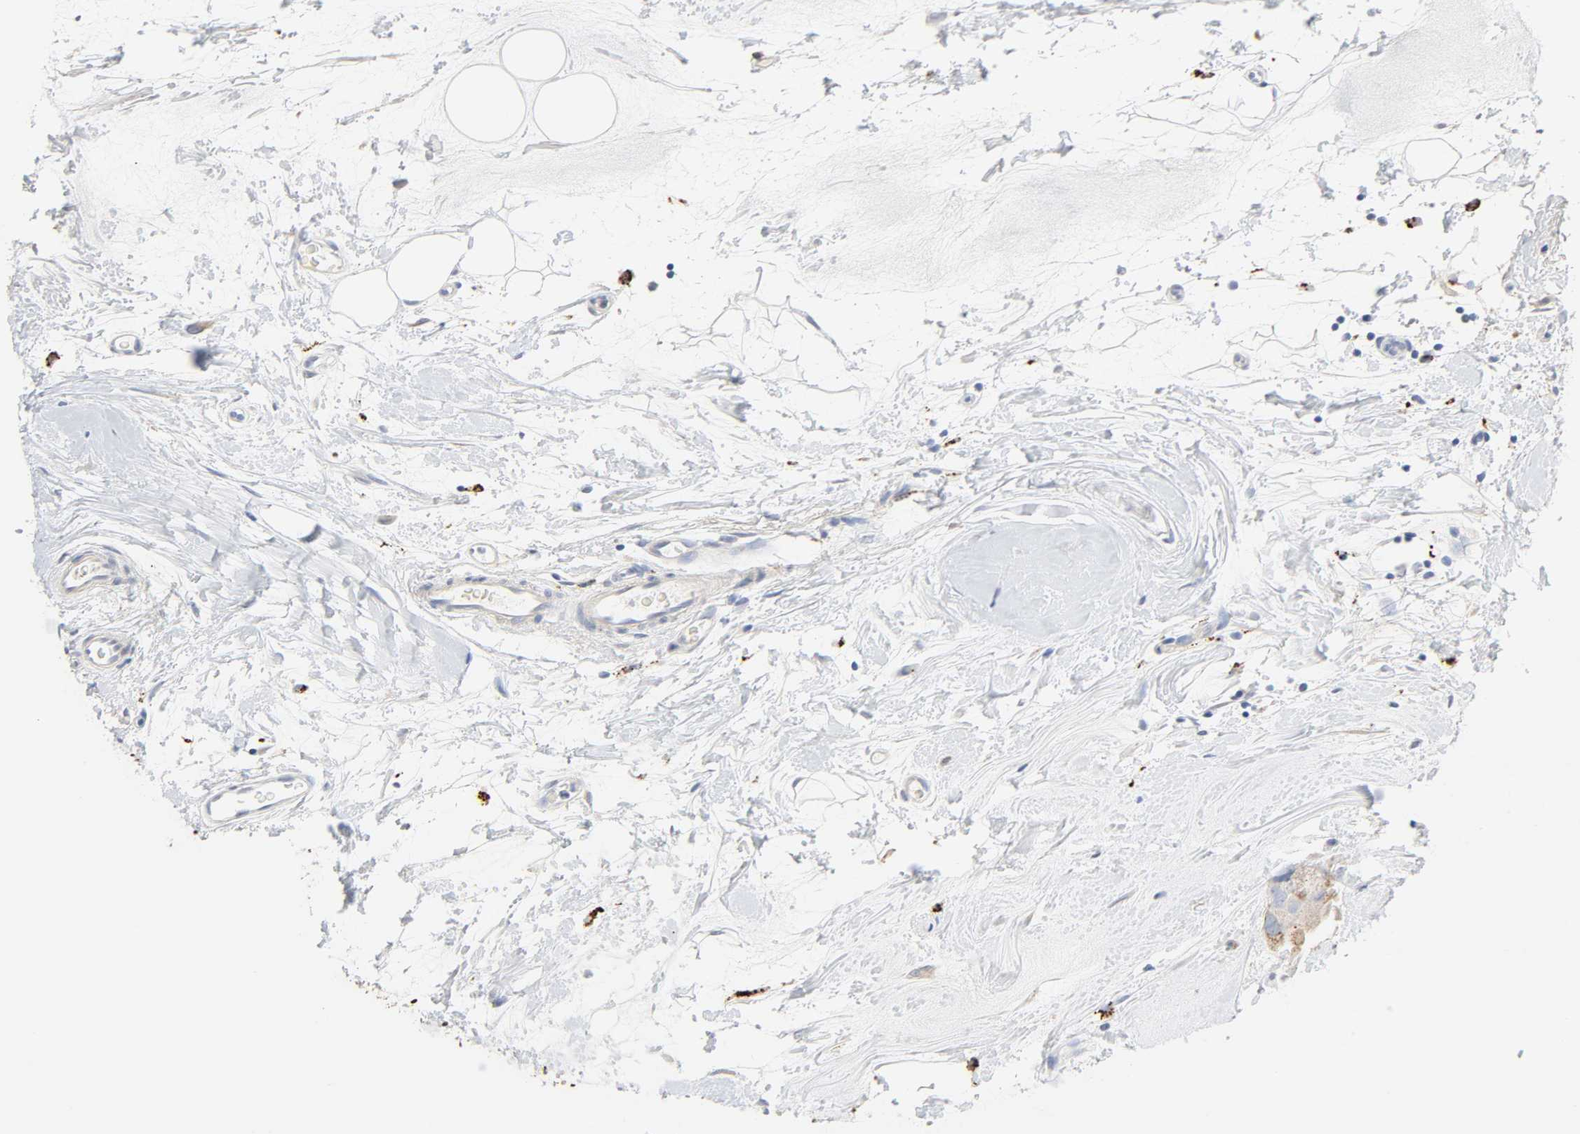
{"staining": {"intensity": "moderate", "quantity": ">75%", "location": "cytoplasmic/membranous"}, "tissue": "breast cancer", "cell_type": "Tumor cells", "image_type": "cancer", "snomed": [{"axis": "morphology", "description": "Duct carcinoma"}, {"axis": "topography", "description": "Breast"}], "caption": "High-magnification brightfield microscopy of breast cancer (infiltrating ductal carcinoma) stained with DAB (brown) and counterstained with hematoxylin (blue). tumor cells exhibit moderate cytoplasmic/membranous staining is identified in about>75% of cells.", "gene": "MAGEB17", "patient": {"sex": "female", "age": 40}}